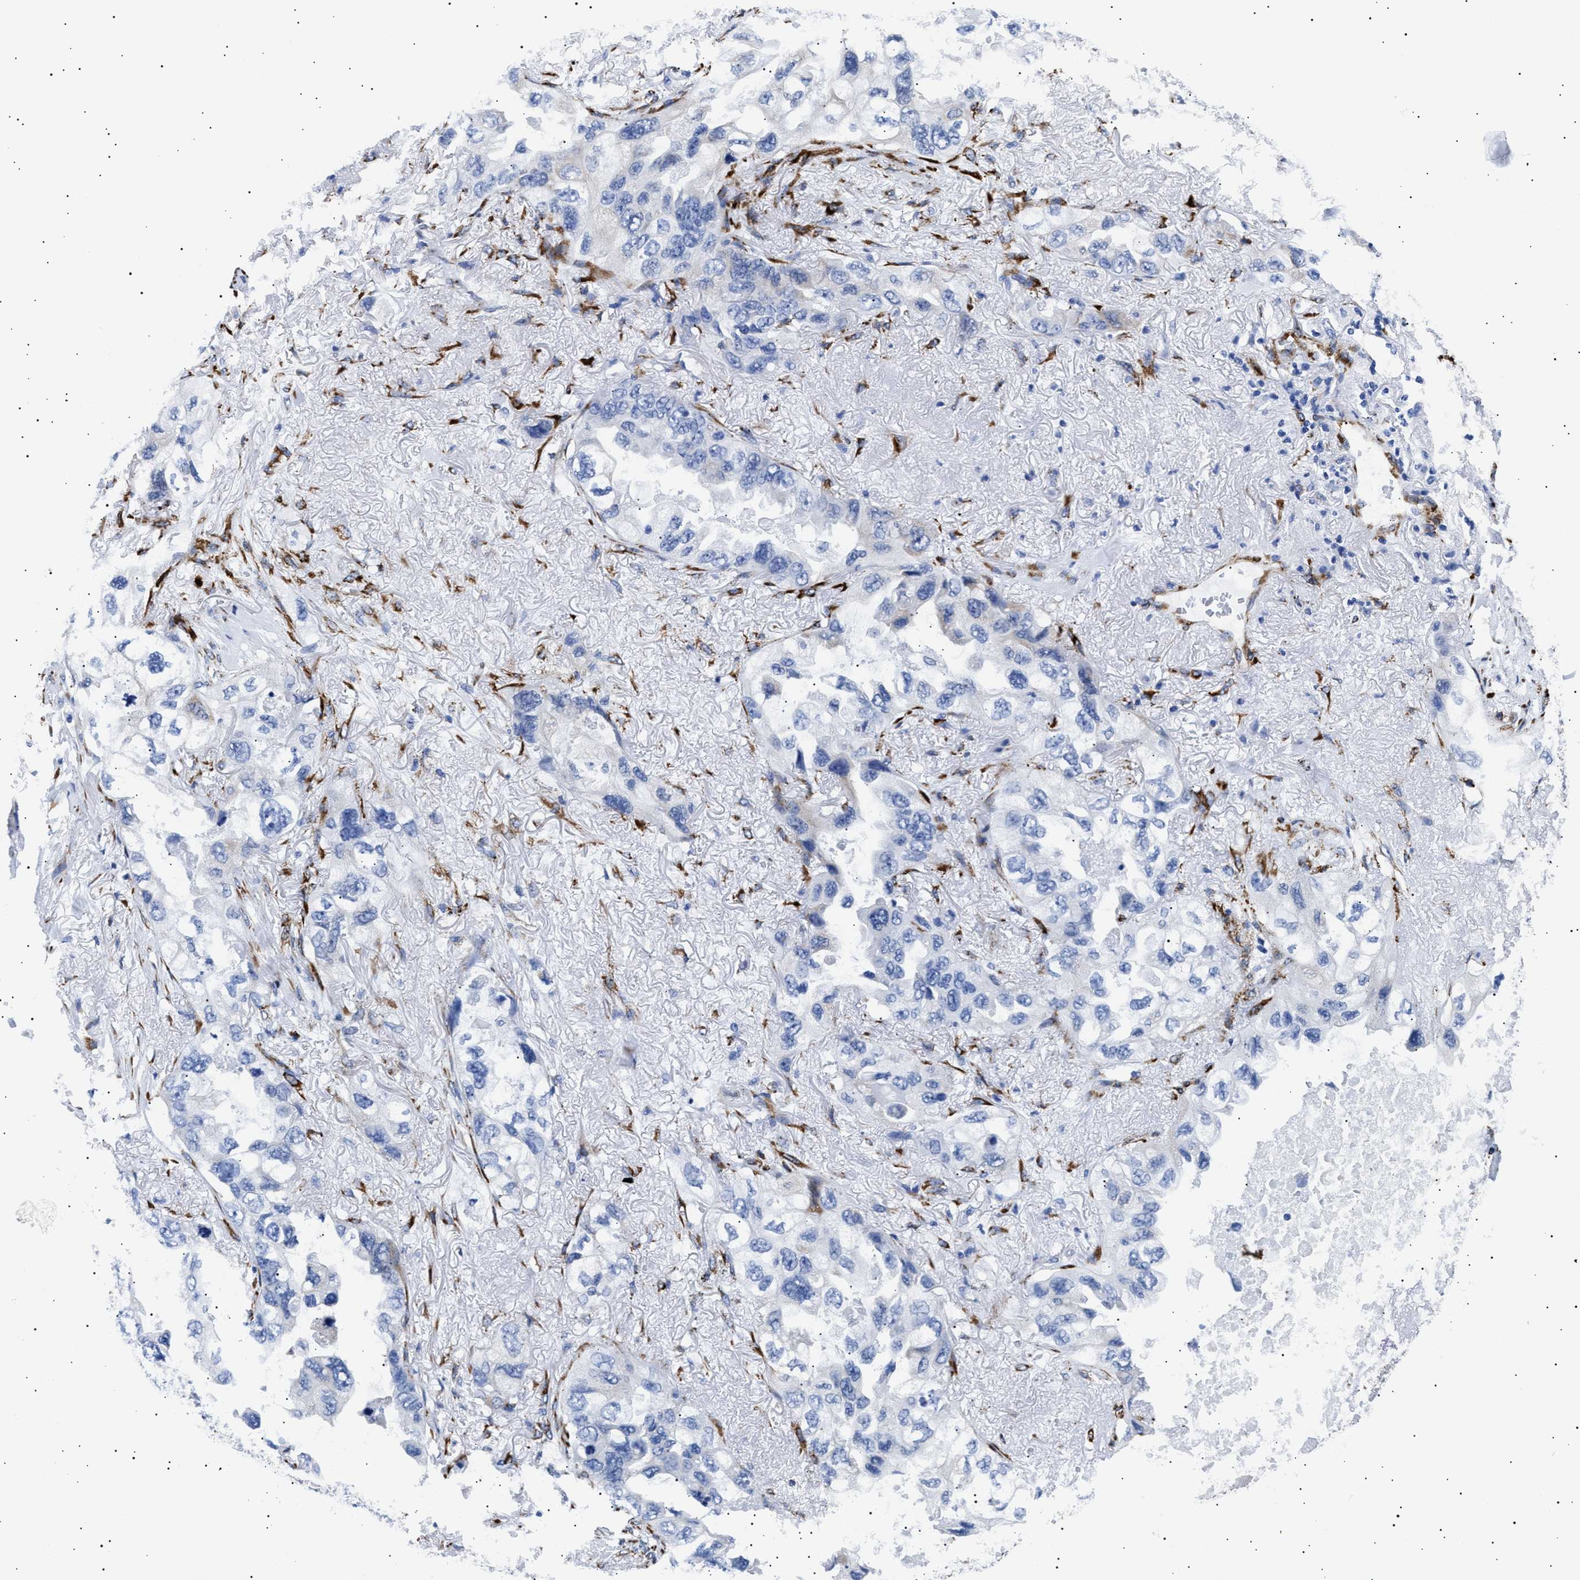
{"staining": {"intensity": "negative", "quantity": "none", "location": "none"}, "tissue": "lung cancer", "cell_type": "Tumor cells", "image_type": "cancer", "snomed": [{"axis": "morphology", "description": "Squamous cell carcinoma, NOS"}, {"axis": "topography", "description": "Lung"}], "caption": "Tumor cells are negative for brown protein staining in lung cancer (squamous cell carcinoma).", "gene": "HEMGN", "patient": {"sex": "female", "age": 73}}